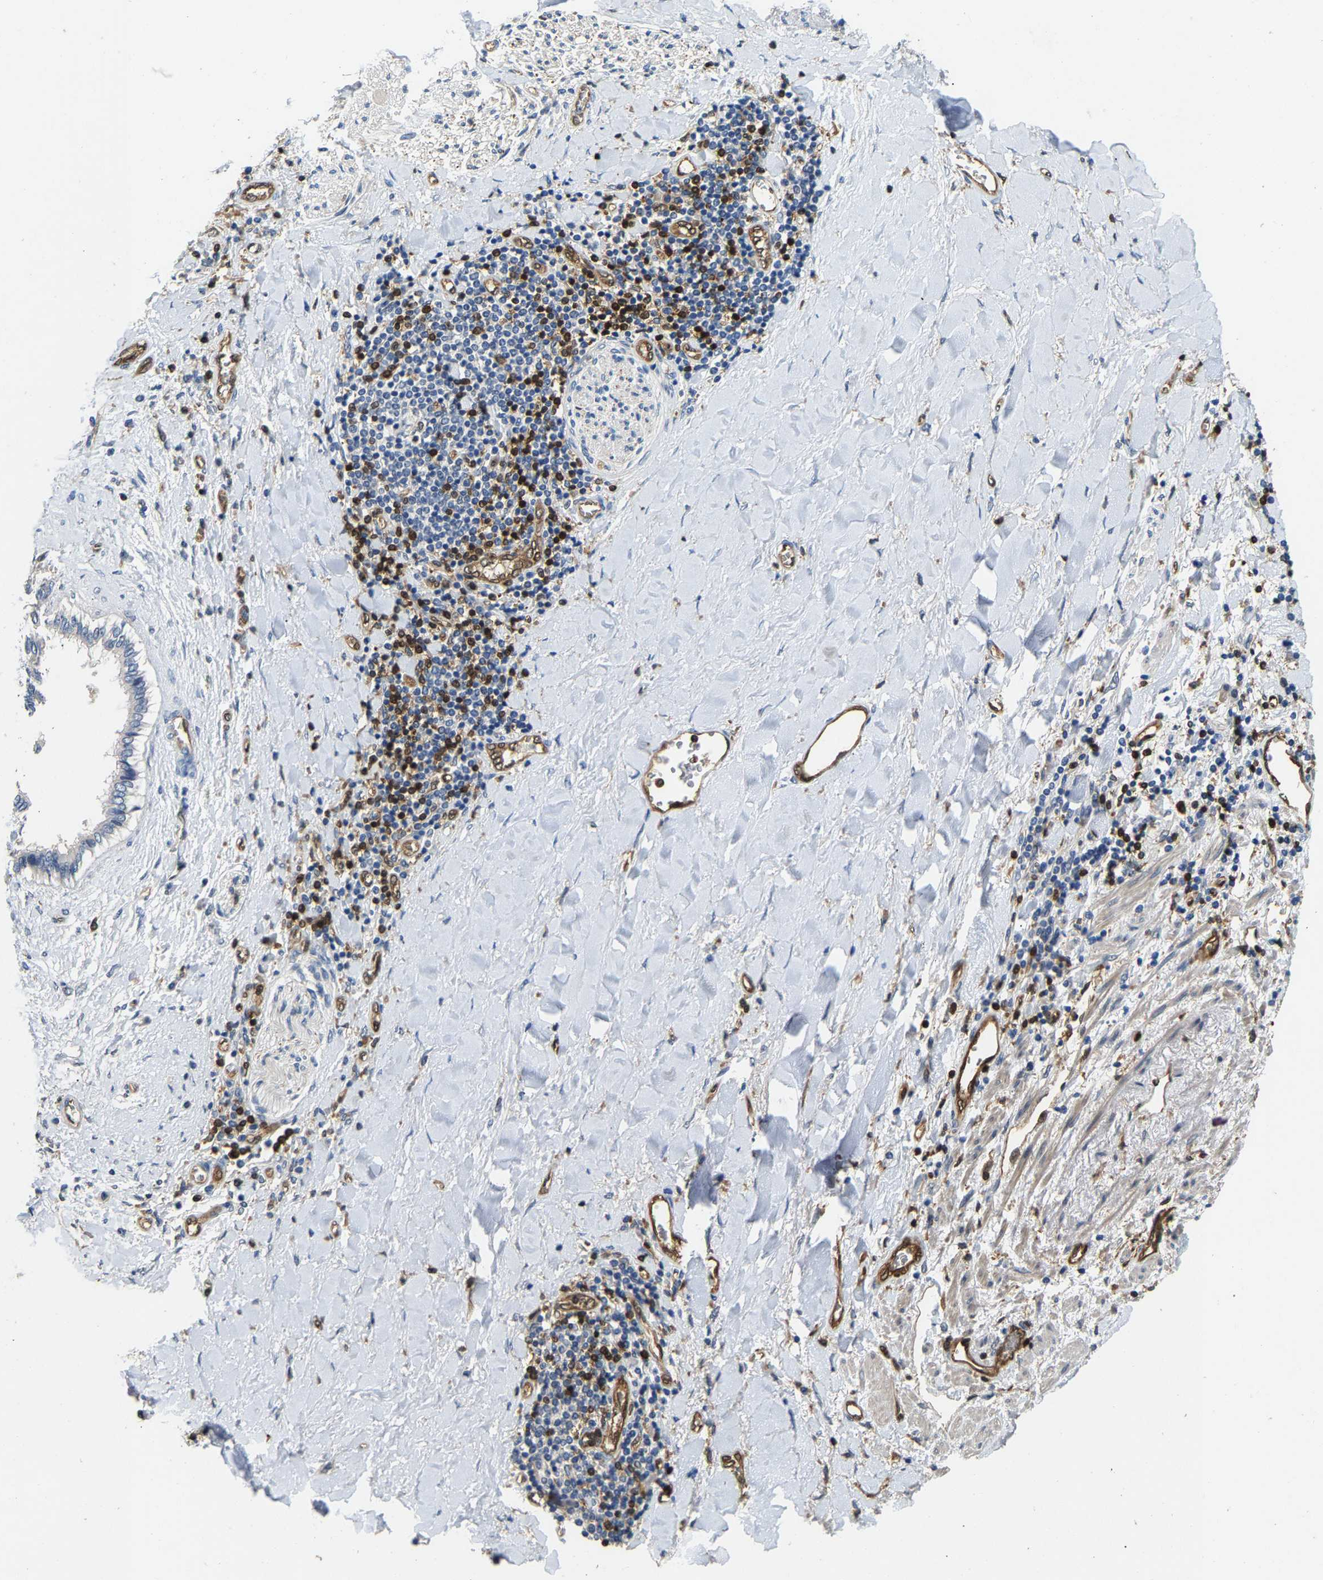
{"staining": {"intensity": "negative", "quantity": "none", "location": "none"}, "tissue": "liver cancer", "cell_type": "Tumor cells", "image_type": "cancer", "snomed": [{"axis": "morphology", "description": "Cholangiocarcinoma"}, {"axis": "topography", "description": "Liver"}], "caption": "A high-resolution photomicrograph shows immunohistochemistry staining of liver cancer (cholangiocarcinoma), which exhibits no significant staining in tumor cells.", "gene": "GIMAP7", "patient": {"sex": "male", "age": 50}}